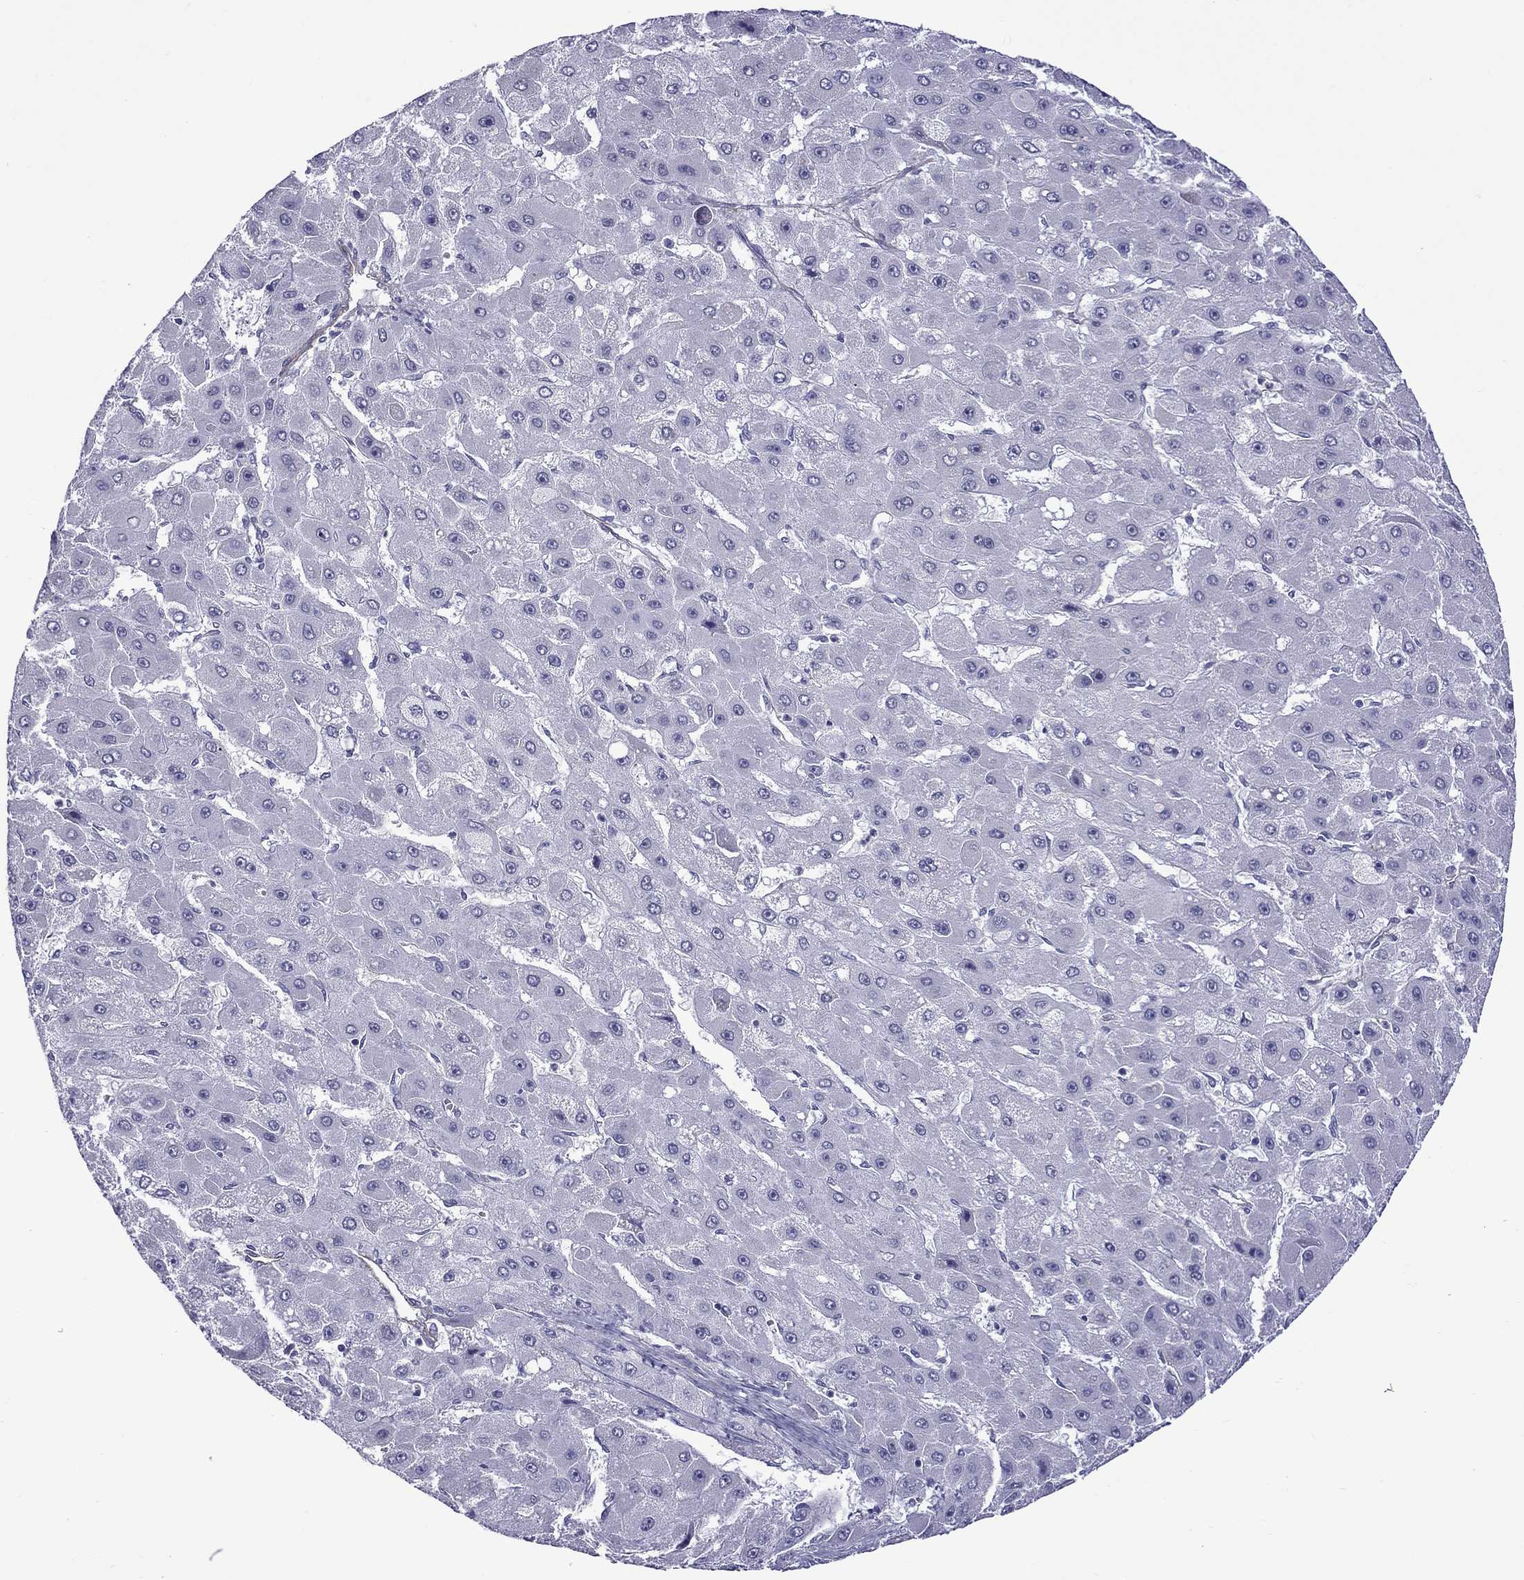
{"staining": {"intensity": "negative", "quantity": "none", "location": "none"}, "tissue": "liver cancer", "cell_type": "Tumor cells", "image_type": "cancer", "snomed": [{"axis": "morphology", "description": "Carcinoma, Hepatocellular, NOS"}, {"axis": "topography", "description": "Liver"}], "caption": "There is no significant positivity in tumor cells of liver cancer (hepatocellular carcinoma).", "gene": "CHRNA5", "patient": {"sex": "female", "age": 25}}